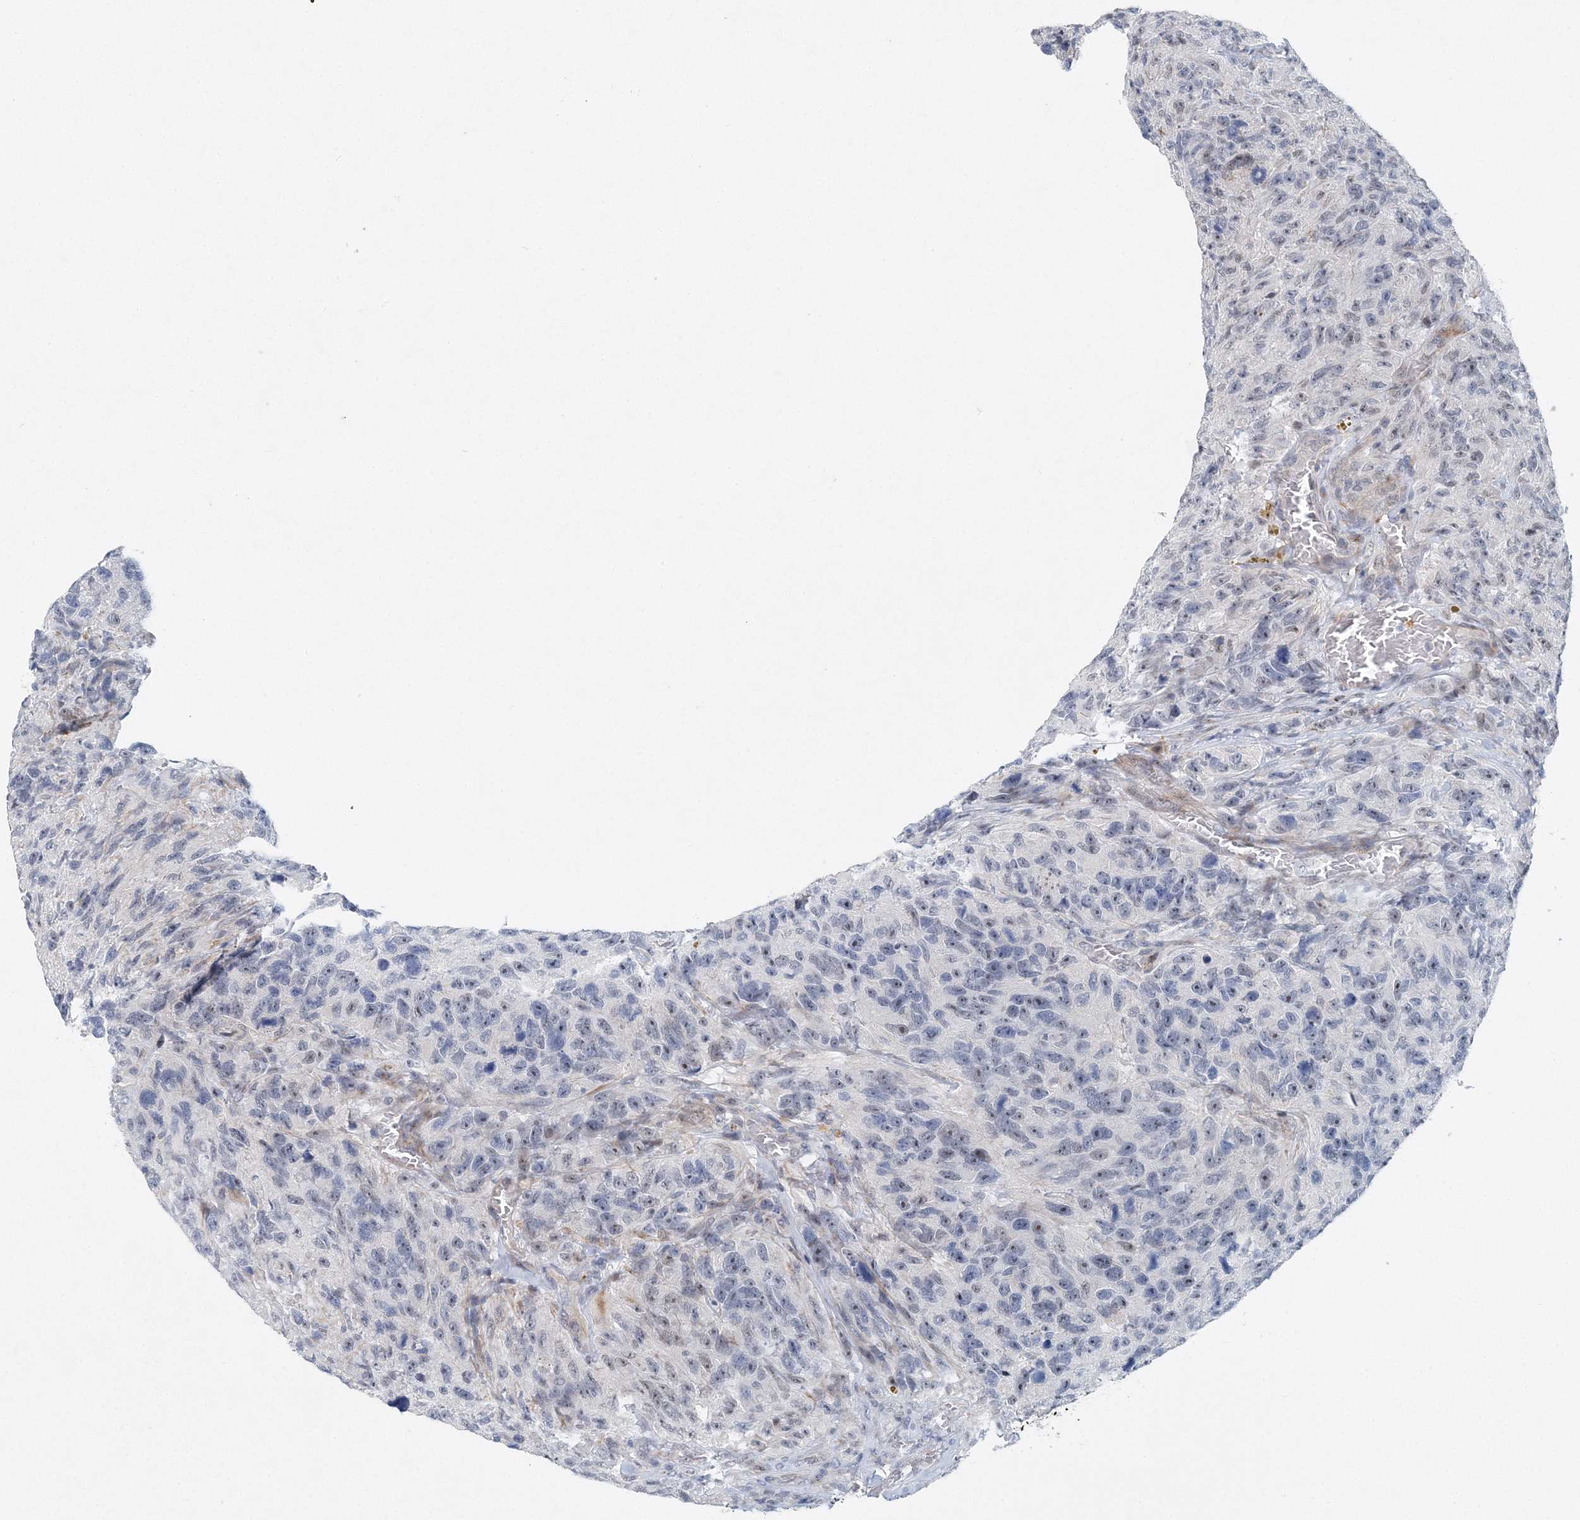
{"staining": {"intensity": "negative", "quantity": "none", "location": "none"}, "tissue": "glioma", "cell_type": "Tumor cells", "image_type": "cancer", "snomed": [{"axis": "morphology", "description": "Glioma, malignant, High grade"}, {"axis": "topography", "description": "Brain"}], "caption": "This is an immunohistochemistry (IHC) photomicrograph of human high-grade glioma (malignant). There is no positivity in tumor cells.", "gene": "UIMC1", "patient": {"sex": "male", "age": 69}}